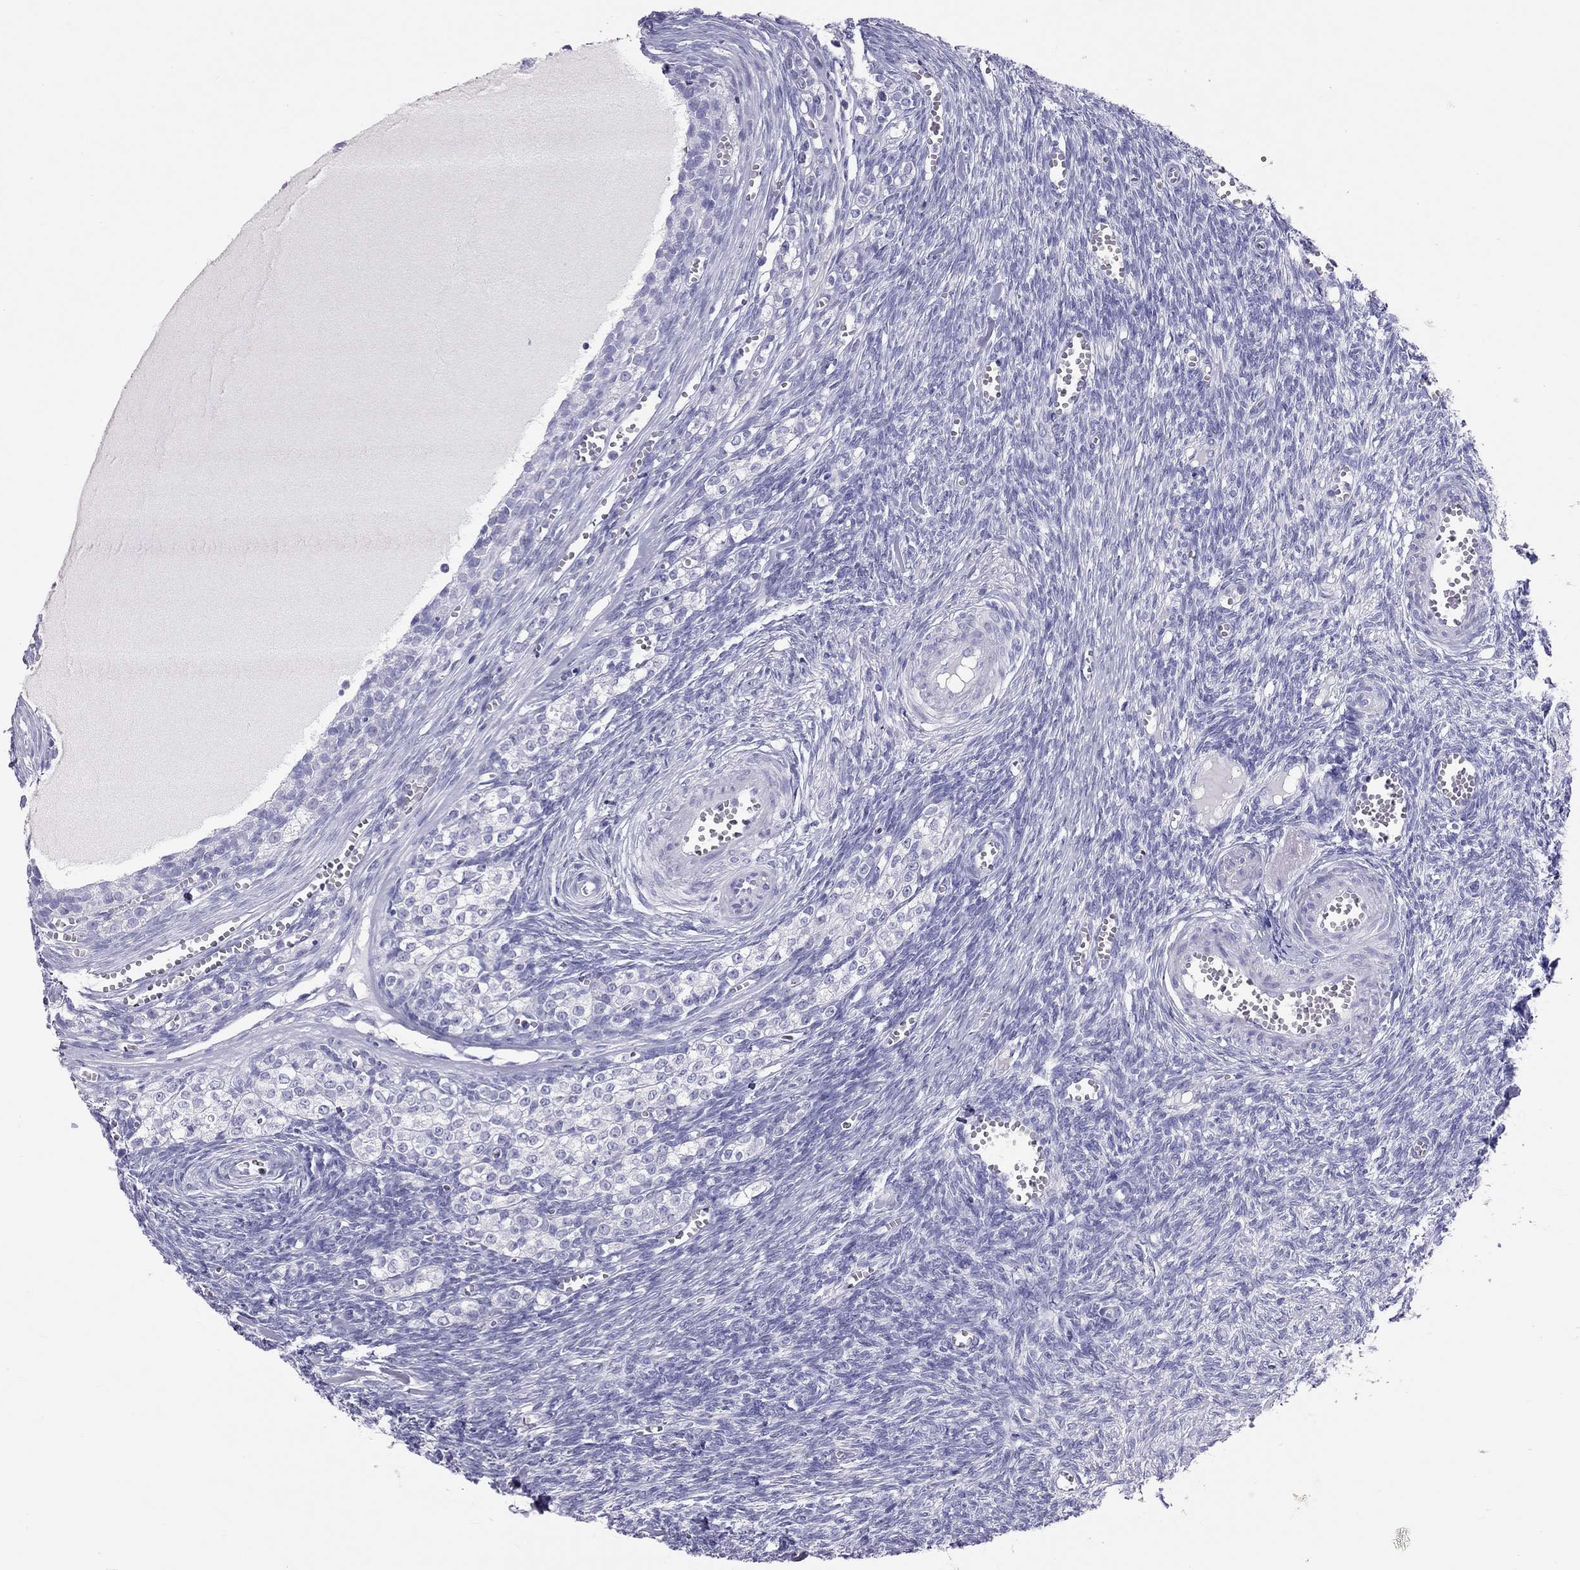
{"staining": {"intensity": "negative", "quantity": "none", "location": "none"}, "tissue": "ovary", "cell_type": "Follicle cells", "image_type": "normal", "snomed": [{"axis": "morphology", "description": "Normal tissue, NOS"}, {"axis": "topography", "description": "Ovary"}], "caption": "A high-resolution micrograph shows immunohistochemistry staining of benign ovary, which shows no significant staining in follicle cells.", "gene": "PSMB11", "patient": {"sex": "female", "age": 43}}